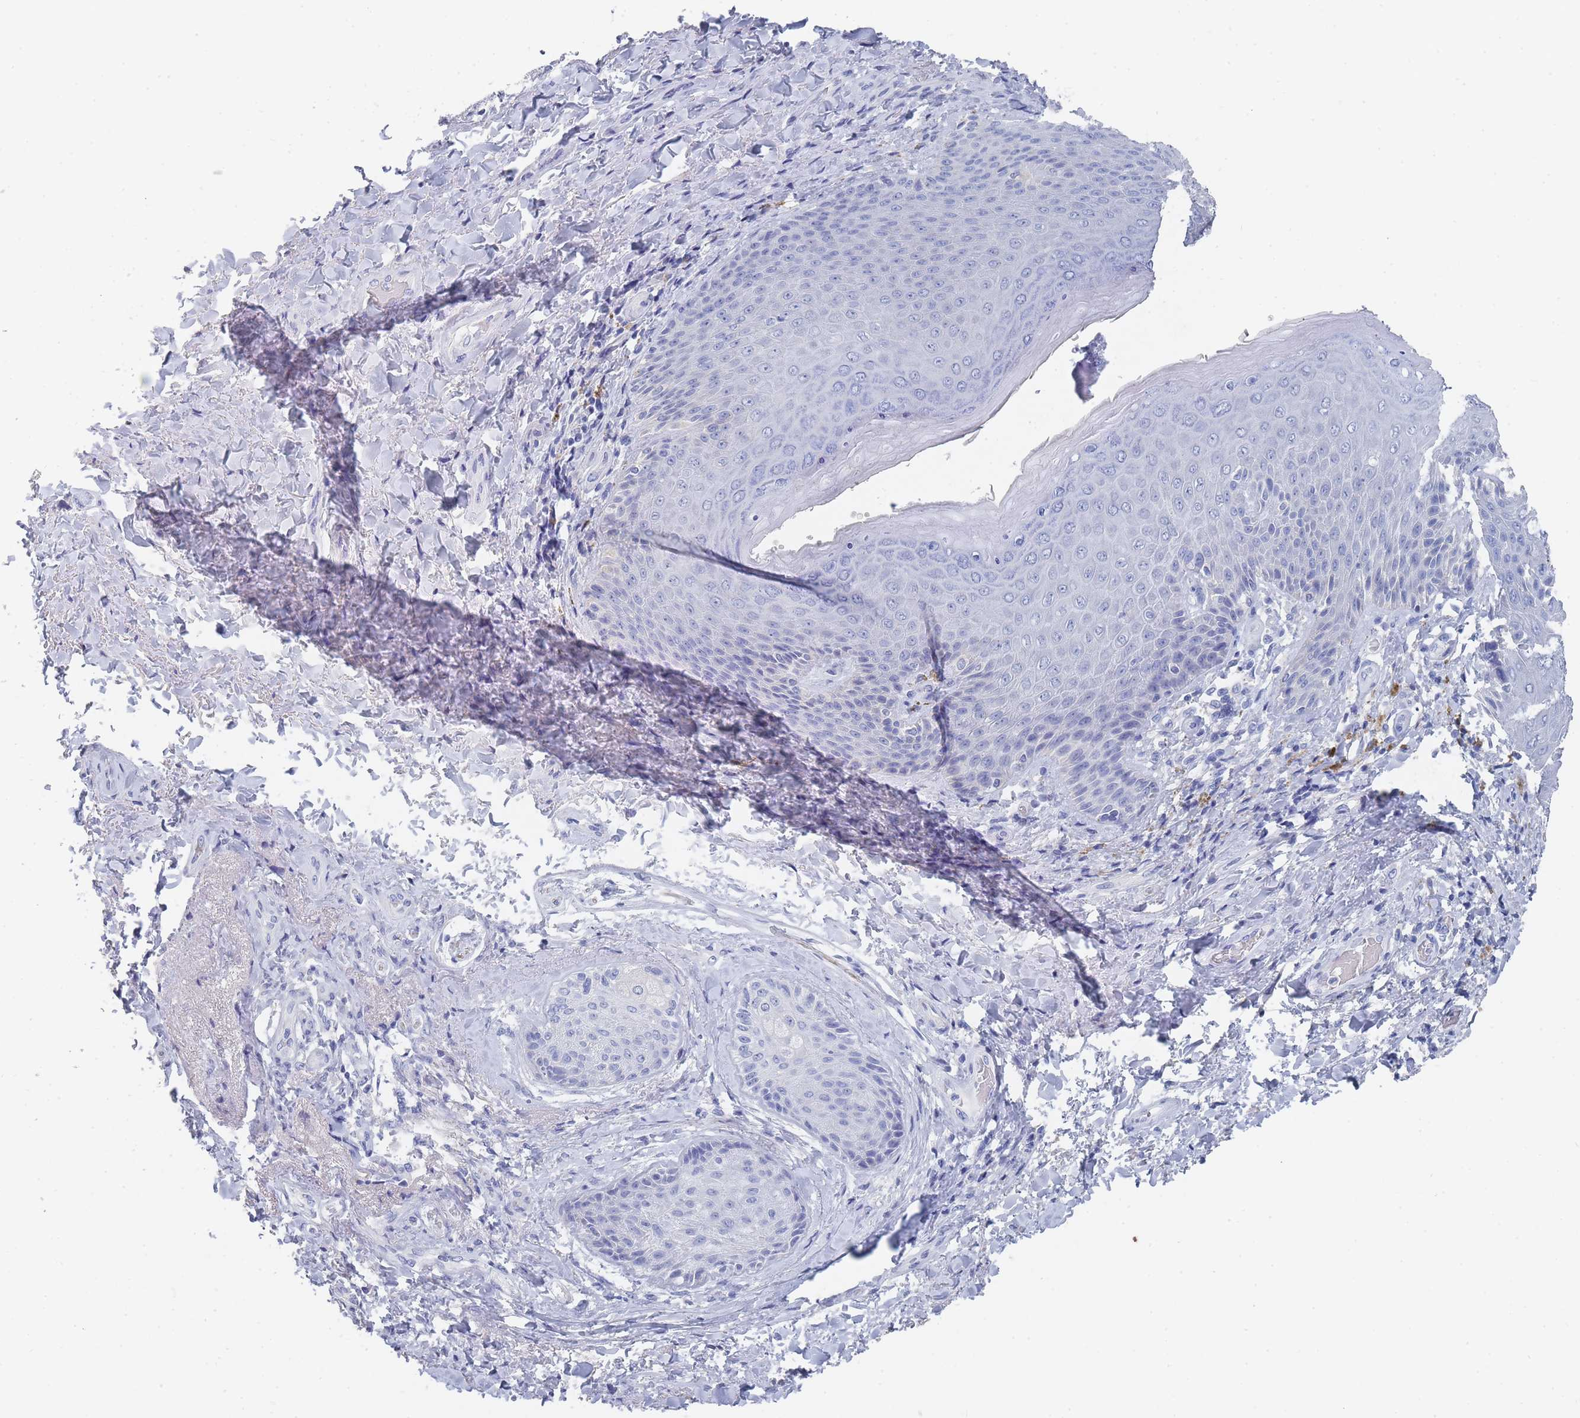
{"staining": {"intensity": "negative", "quantity": "none", "location": "none"}, "tissue": "skin", "cell_type": "Epidermal cells", "image_type": "normal", "snomed": [{"axis": "morphology", "description": "Normal tissue, NOS"}, {"axis": "topography", "description": "Anal"}], "caption": "This is an IHC micrograph of benign human skin. There is no expression in epidermal cells.", "gene": "ACAD11", "patient": {"sex": "female", "age": 89}}